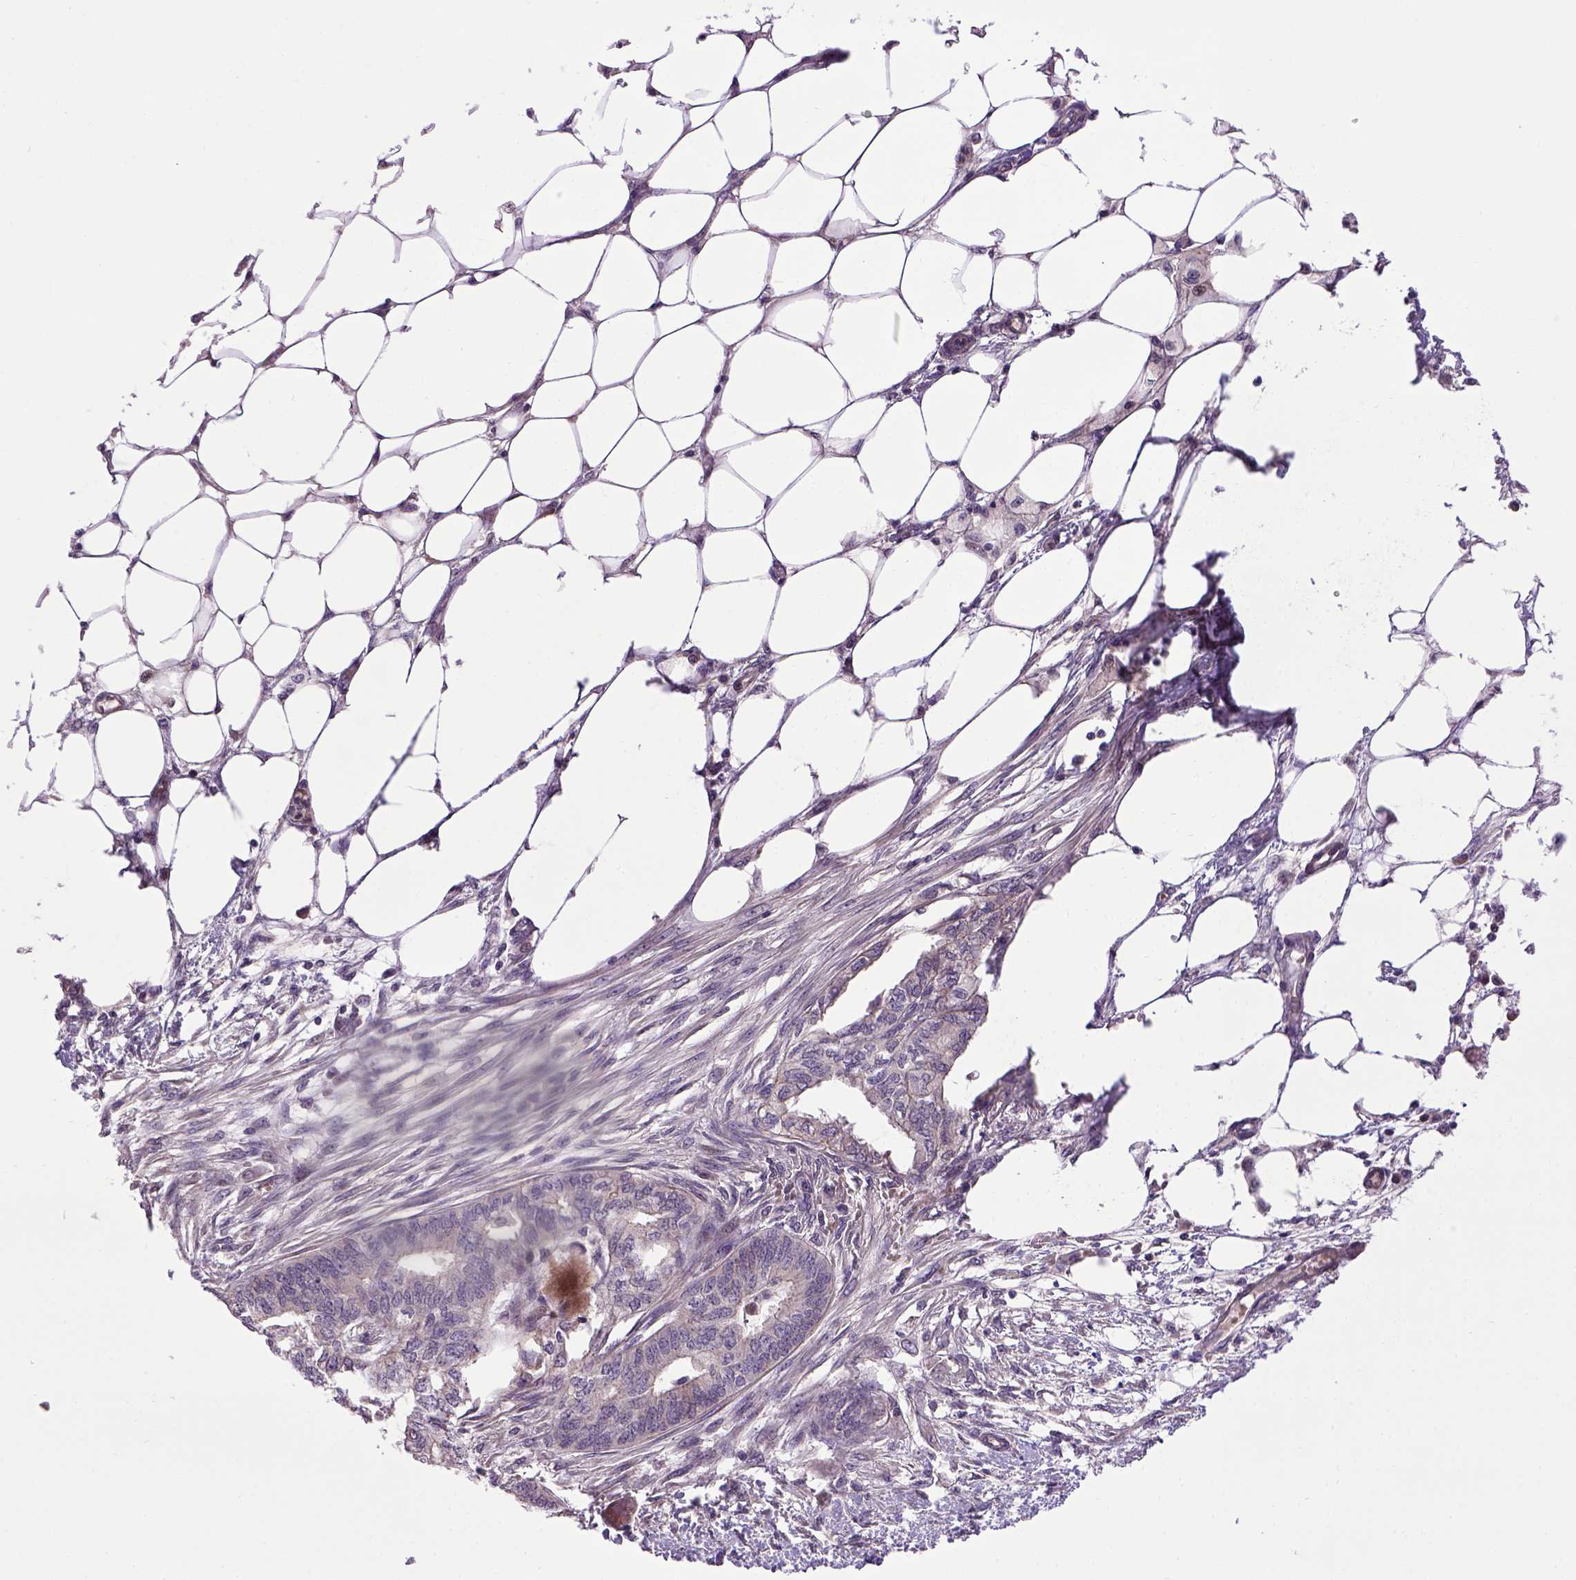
{"staining": {"intensity": "negative", "quantity": "none", "location": "none"}, "tissue": "endometrial cancer", "cell_type": "Tumor cells", "image_type": "cancer", "snomed": [{"axis": "morphology", "description": "Adenocarcinoma, NOS"}, {"axis": "morphology", "description": "Adenocarcinoma, metastatic, NOS"}, {"axis": "topography", "description": "Adipose tissue"}, {"axis": "topography", "description": "Endometrium"}], "caption": "Photomicrograph shows no protein expression in tumor cells of endometrial cancer (adenocarcinoma) tissue.", "gene": "CDH1", "patient": {"sex": "female", "age": 67}}